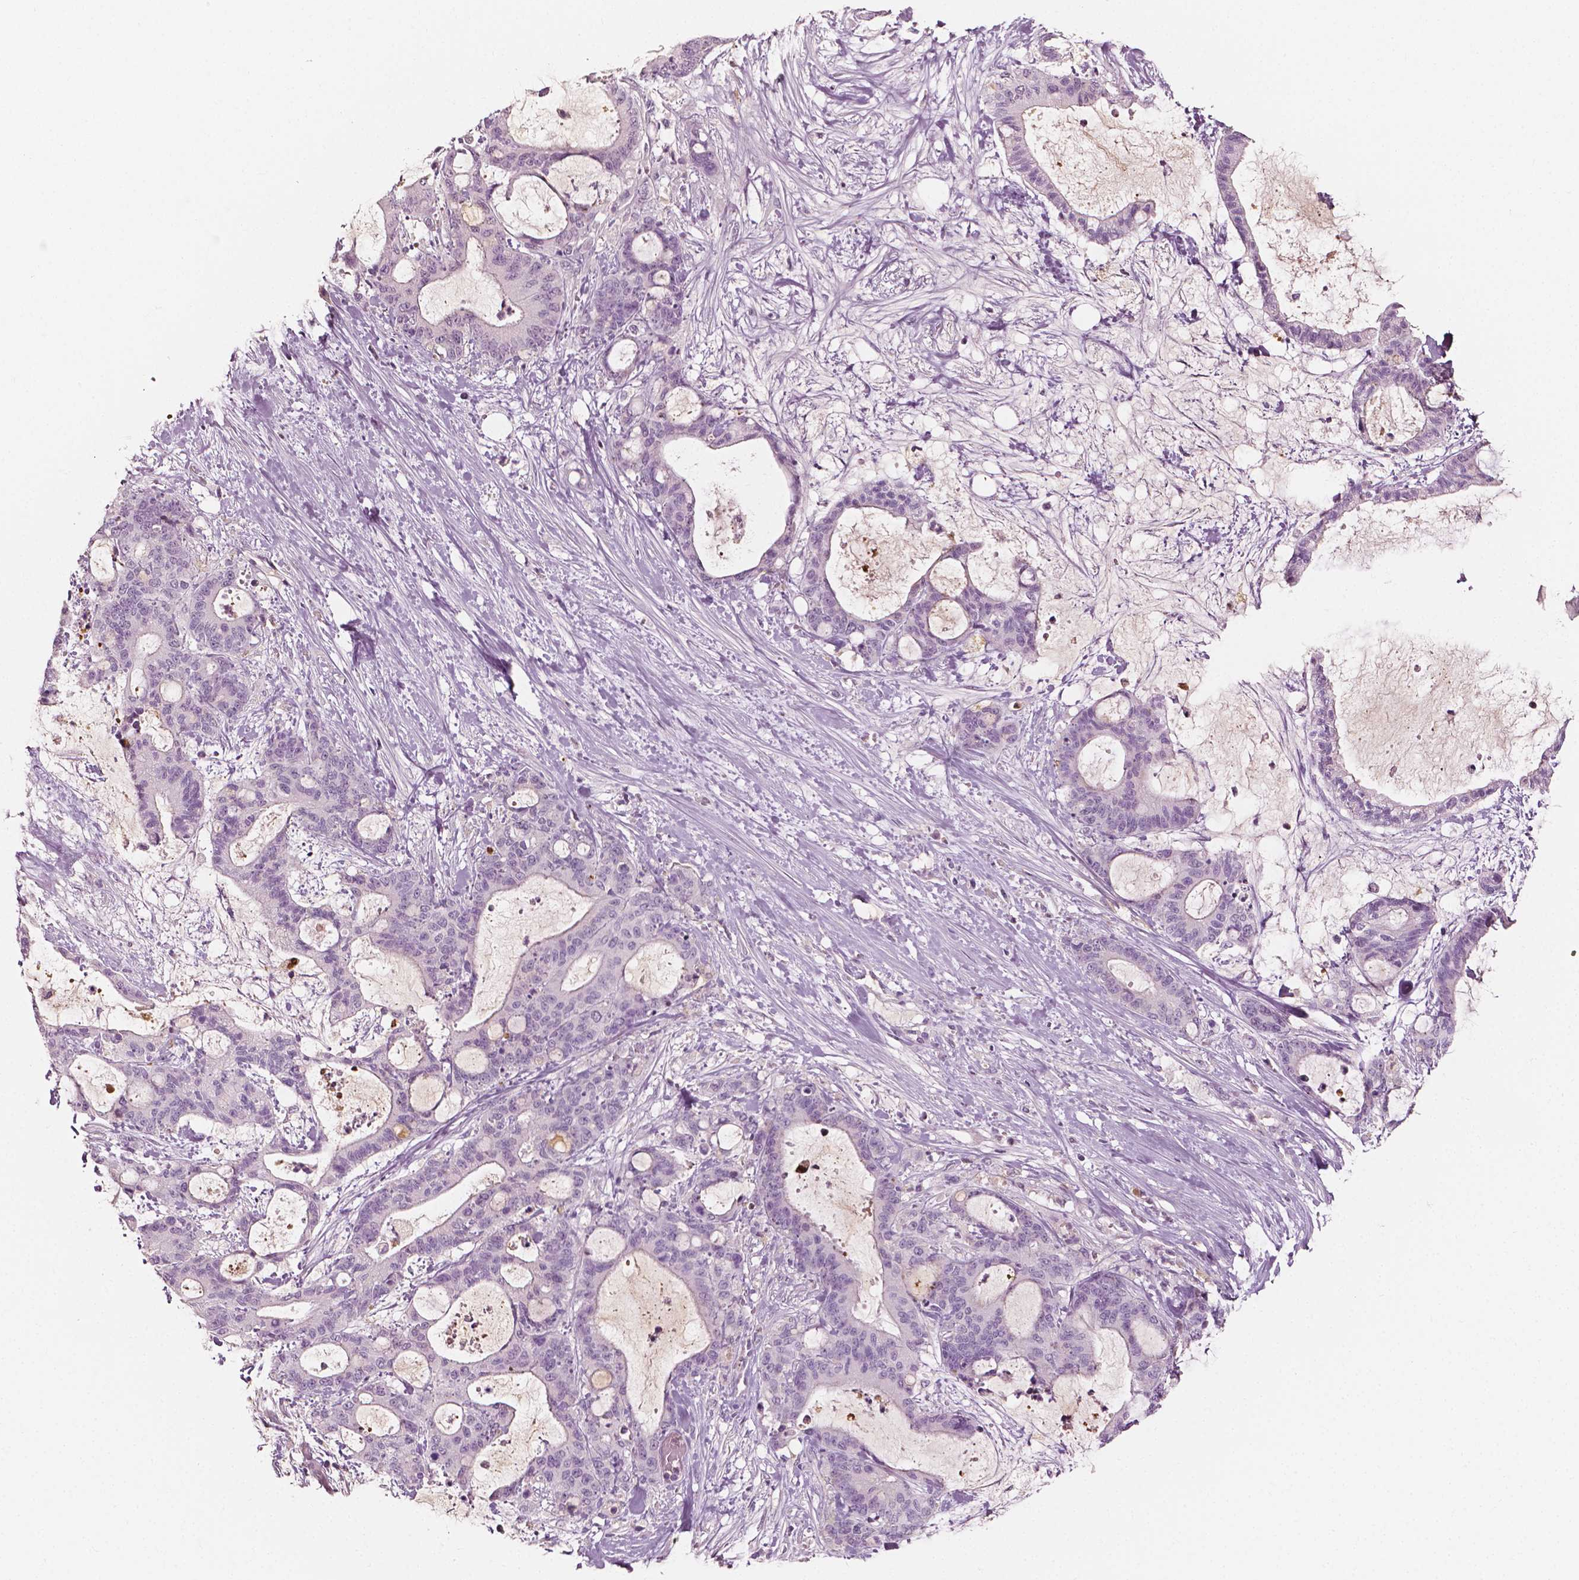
{"staining": {"intensity": "negative", "quantity": "none", "location": "none"}, "tissue": "liver cancer", "cell_type": "Tumor cells", "image_type": "cancer", "snomed": [{"axis": "morphology", "description": "Cholangiocarcinoma"}, {"axis": "topography", "description": "Liver"}], "caption": "Tumor cells show no significant protein positivity in liver cancer (cholangiocarcinoma).", "gene": "APOA4", "patient": {"sex": "female", "age": 73}}